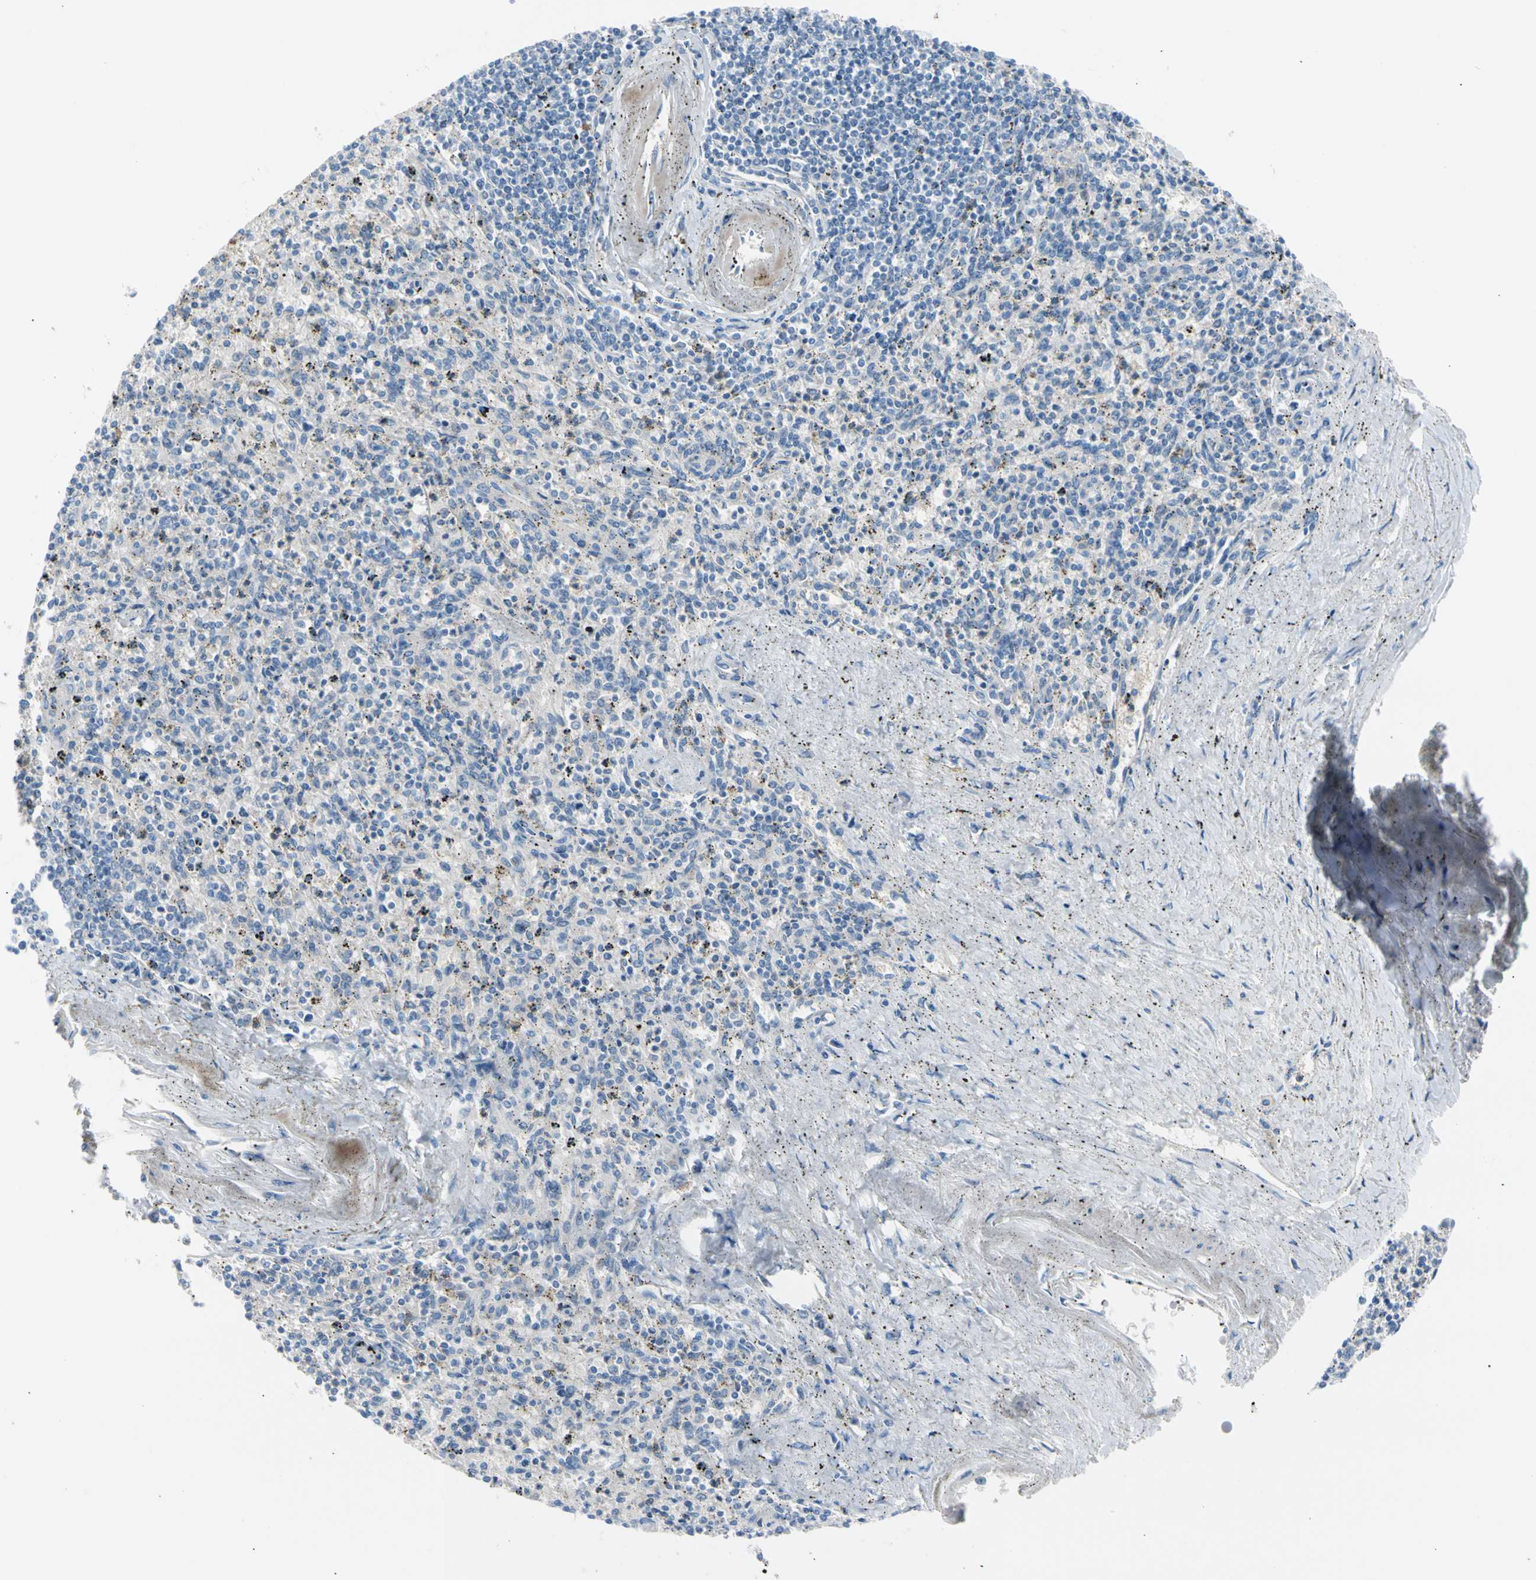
{"staining": {"intensity": "negative", "quantity": "none", "location": "none"}, "tissue": "spleen", "cell_type": "Cells in red pulp", "image_type": "normal", "snomed": [{"axis": "morphology", "description": "Normal tissue, NOS"}, {"axis": "topography", "description": "Spleen"}], "caption": "A photomicrograph of spleen stained for a protein exhibits no brown staining in cells in red pulp.", "gene": "CASQ1", "patient": {"sex": "male", "age": 72}}